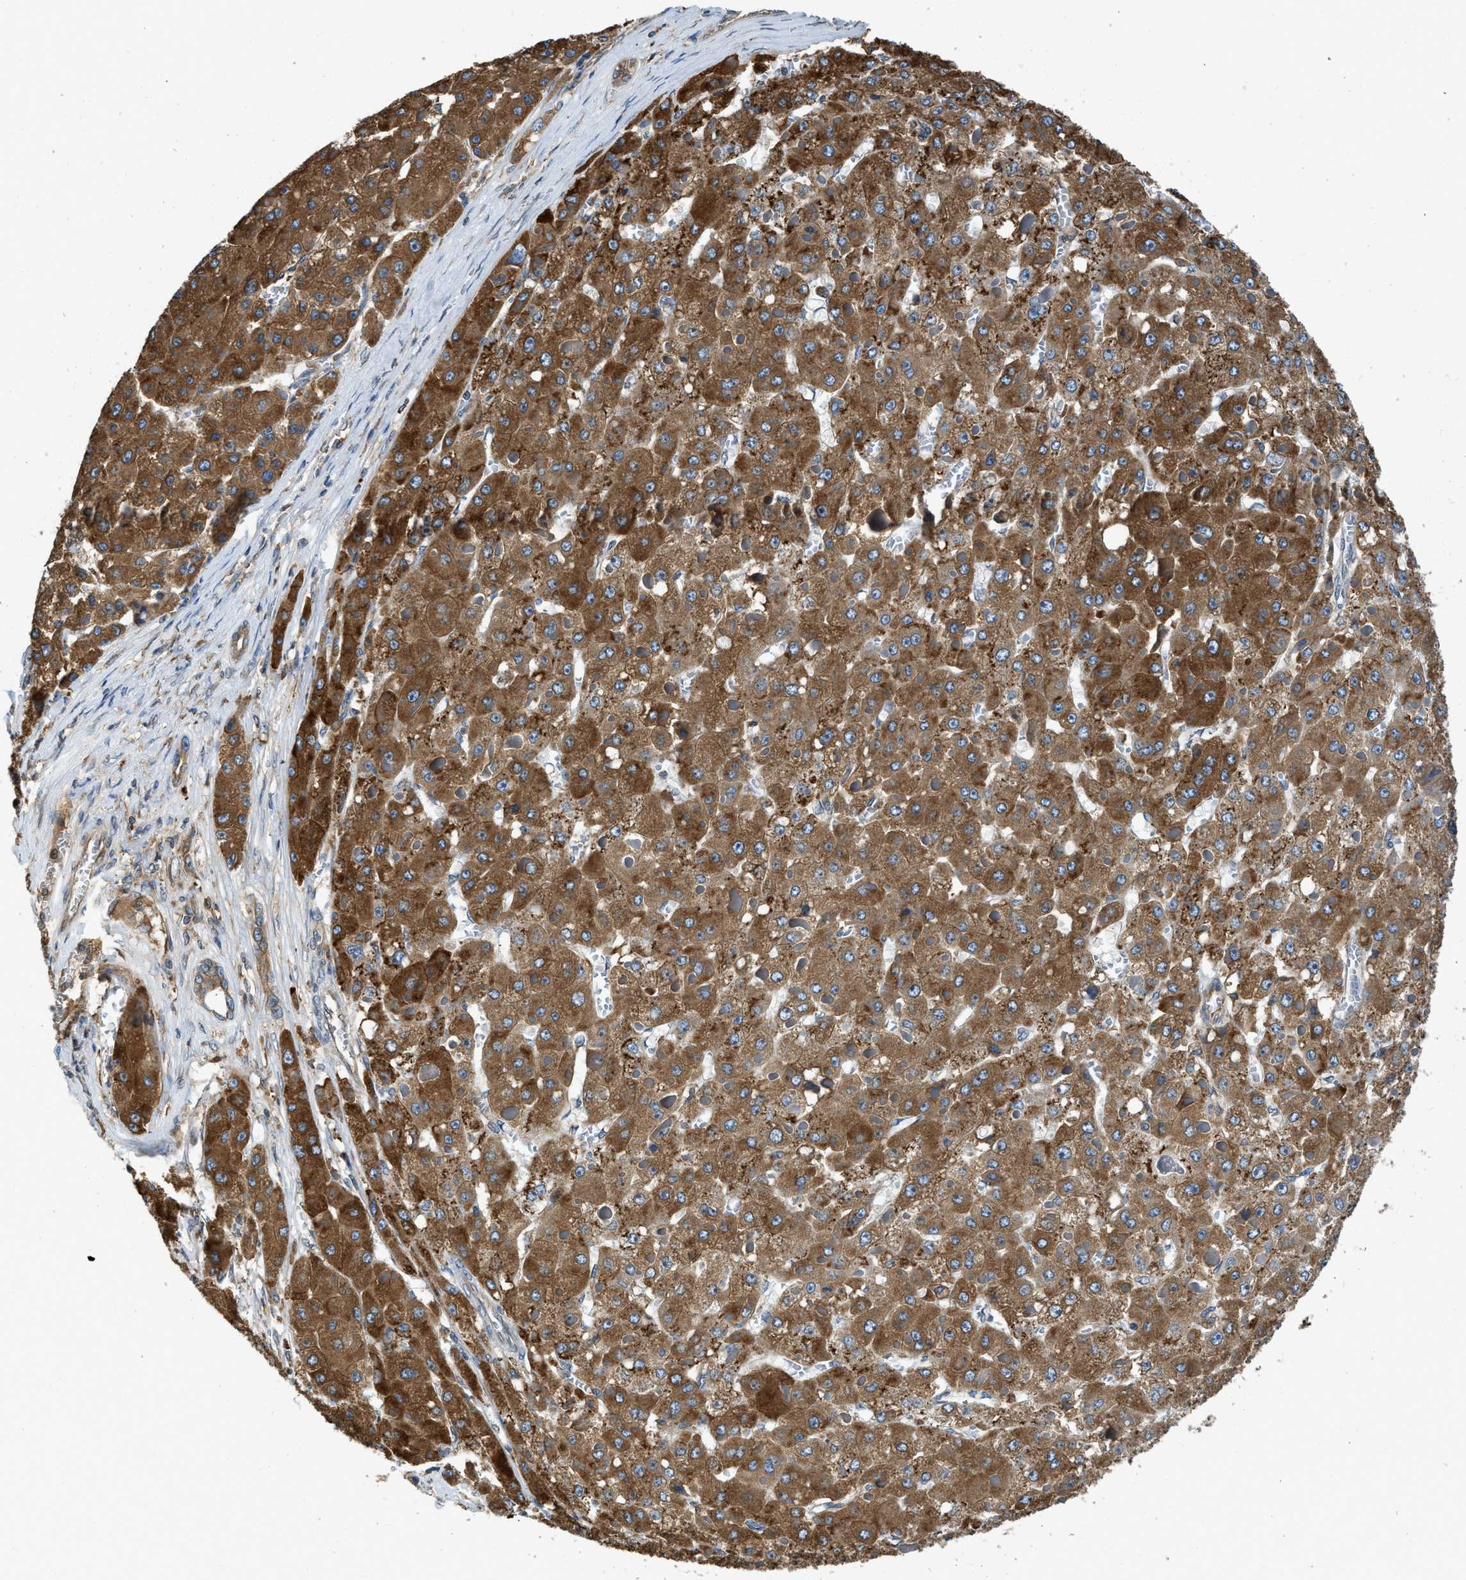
{"staining": {"intensity": "strong", "quantity": ">75%", "location": "cytoplasmic/membranous"}, "tissue": "liver cancer", "cell_type": "Tumor cells", "image_type": "cancer", "snomed": [{"axis": "morphology", "description": "Carcinoma, Hepatocellular, NOS"}, {"axis": "topography", "description": "Liver"}], "caption": "About >75% of tumor cells in human liver cancer show strong cytoplasmic/membranous protein expression as visualized by brown immunohistochemical staining.", "gene": "BCAP31", "patient": {"sex": "female", "age": 73}}